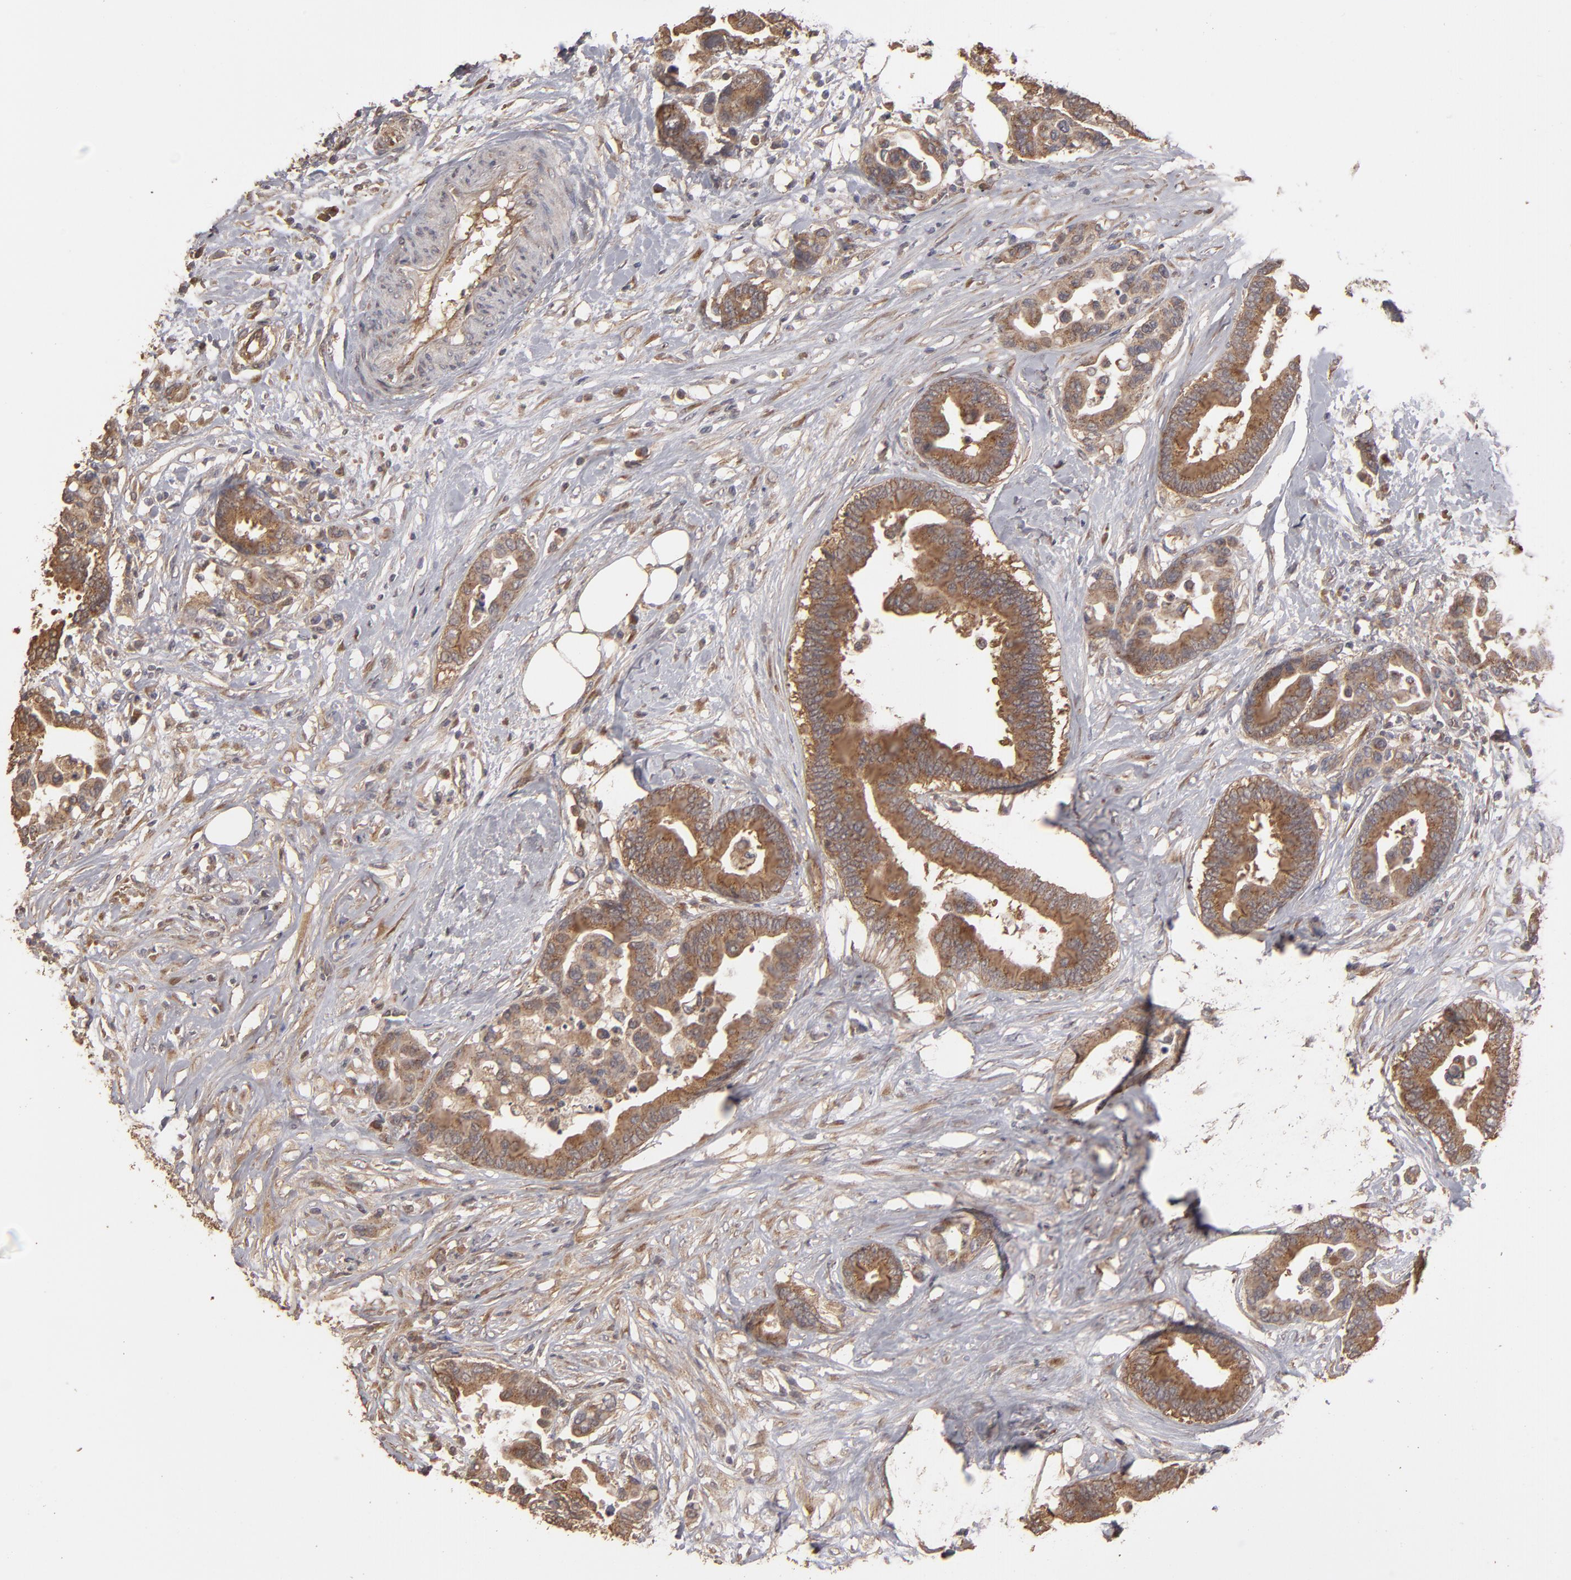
{"staining": {"intensity": "moderate", "quantity": ">75%", "location": "cytoplasmic/membranous"}, "tissue": "colorectal cancer", "cell_type": "Tumor cells", "image_type": "cancer", "snomed": [{"axis": "morphology", "description": "Adenocarcinoma, NOS"}, {"axis": "topography", "description": "Colon"}], "caption": "A brown stain shows moderate cytoplasmic/membranous positivity of a protein in colorectal adenocarcinoma tumor cells. (DAB (3,3'-diaminobenzidine) IHC, brown staining for protein, blue staining for nuclei).", "gene": "MMP2", "patient": {"sex": "male", "age": 82}}